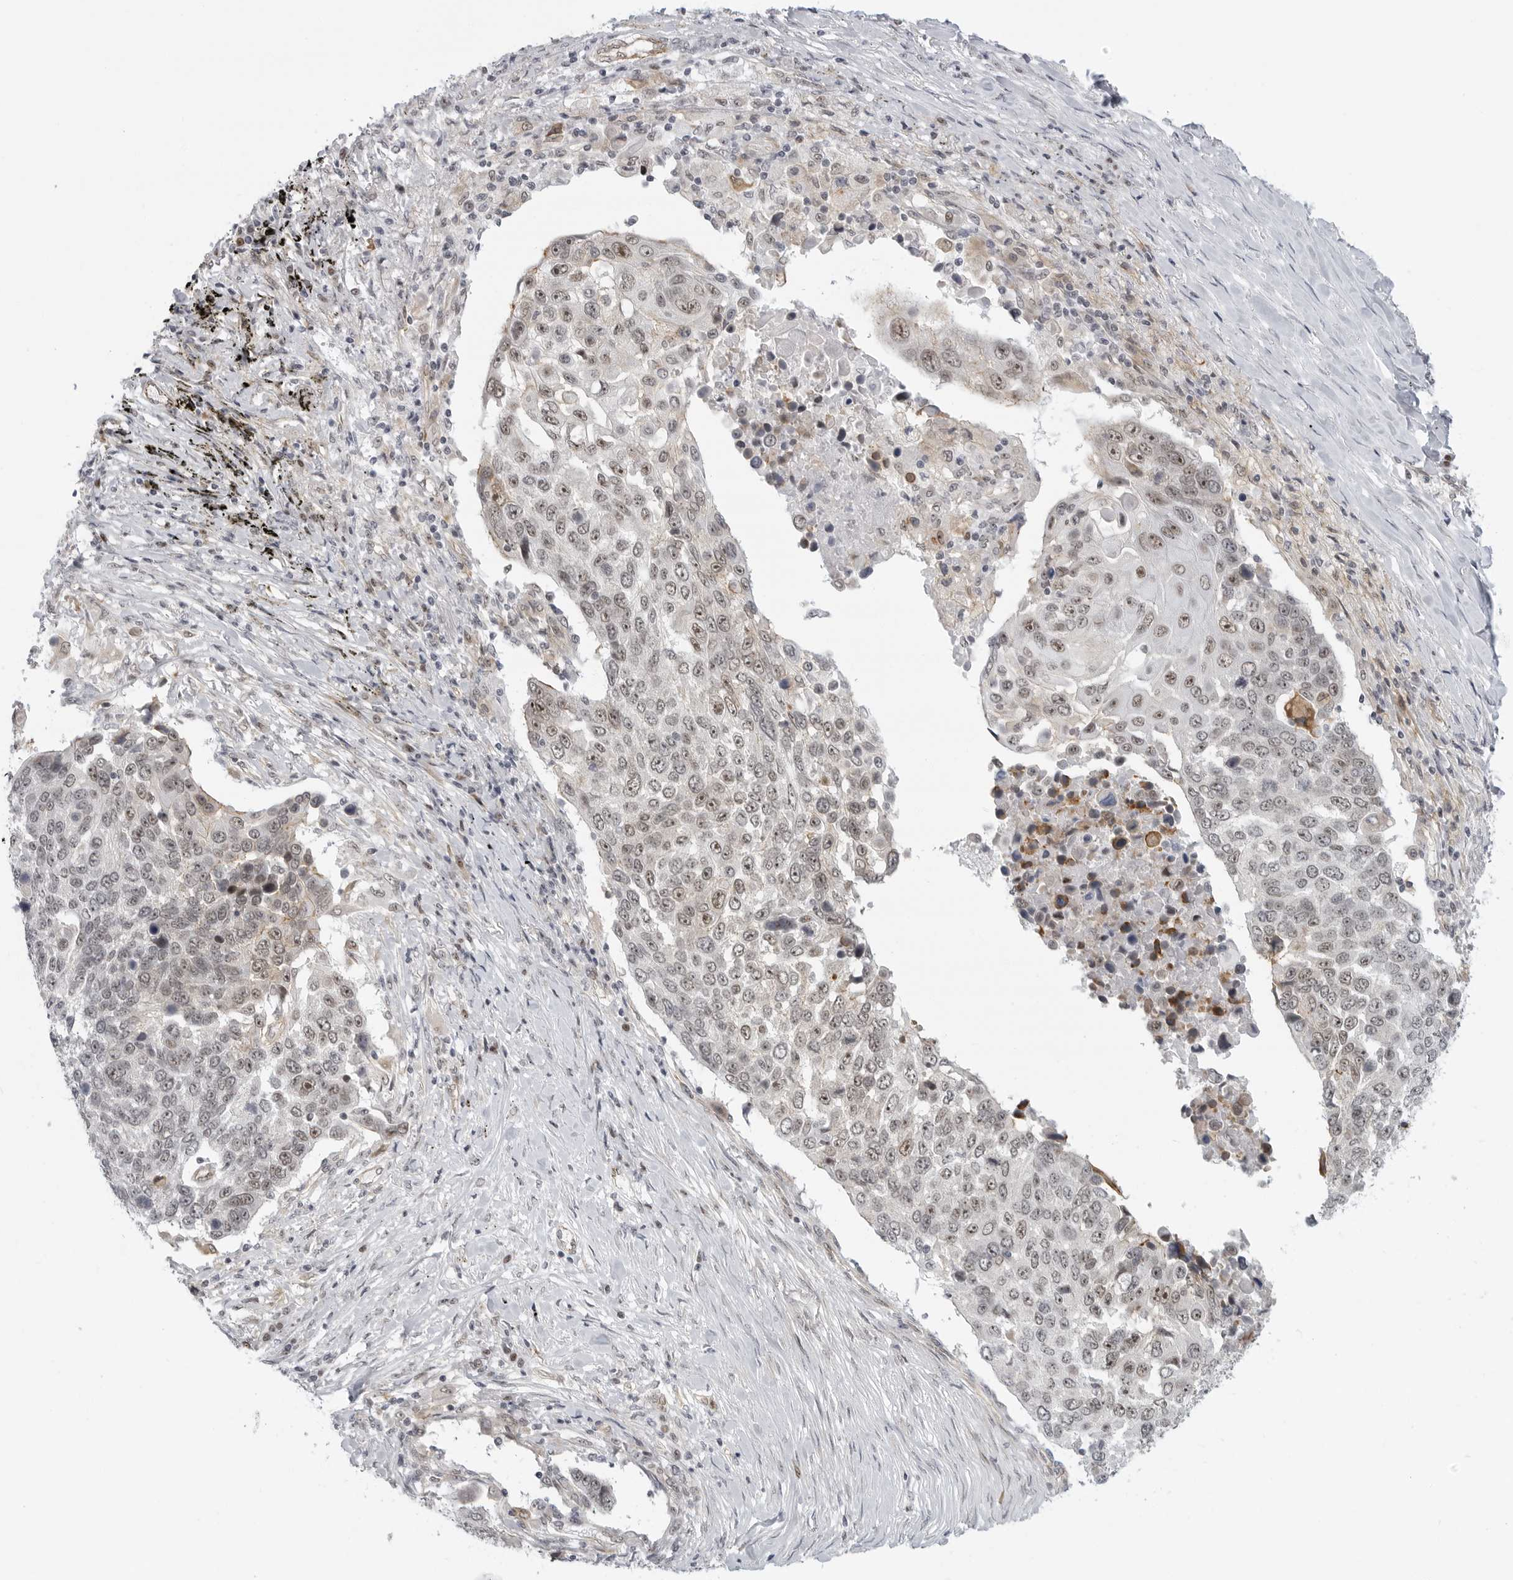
{"staining": {"intensity": "moderate", "quantity": "<25%", "location": "nuclear"}, "tissue": "lung cancer", "cell_type": "Tumor cells", "image_type": "cancer", "snomed": [{"axis": "morphology", "description": "Squamous cell carcinoma, NOS"}, {"axis": "topography", "description": "Lung"}], "caption": "Immunohistochemical staining of human lung squamous cell carcinoma demonstrates low levels of moderate nuclear protein expression in approximately <25% of tumor cells.", "gene": "CEP295NL", "patient": {"sex": "male", "age": 66}}